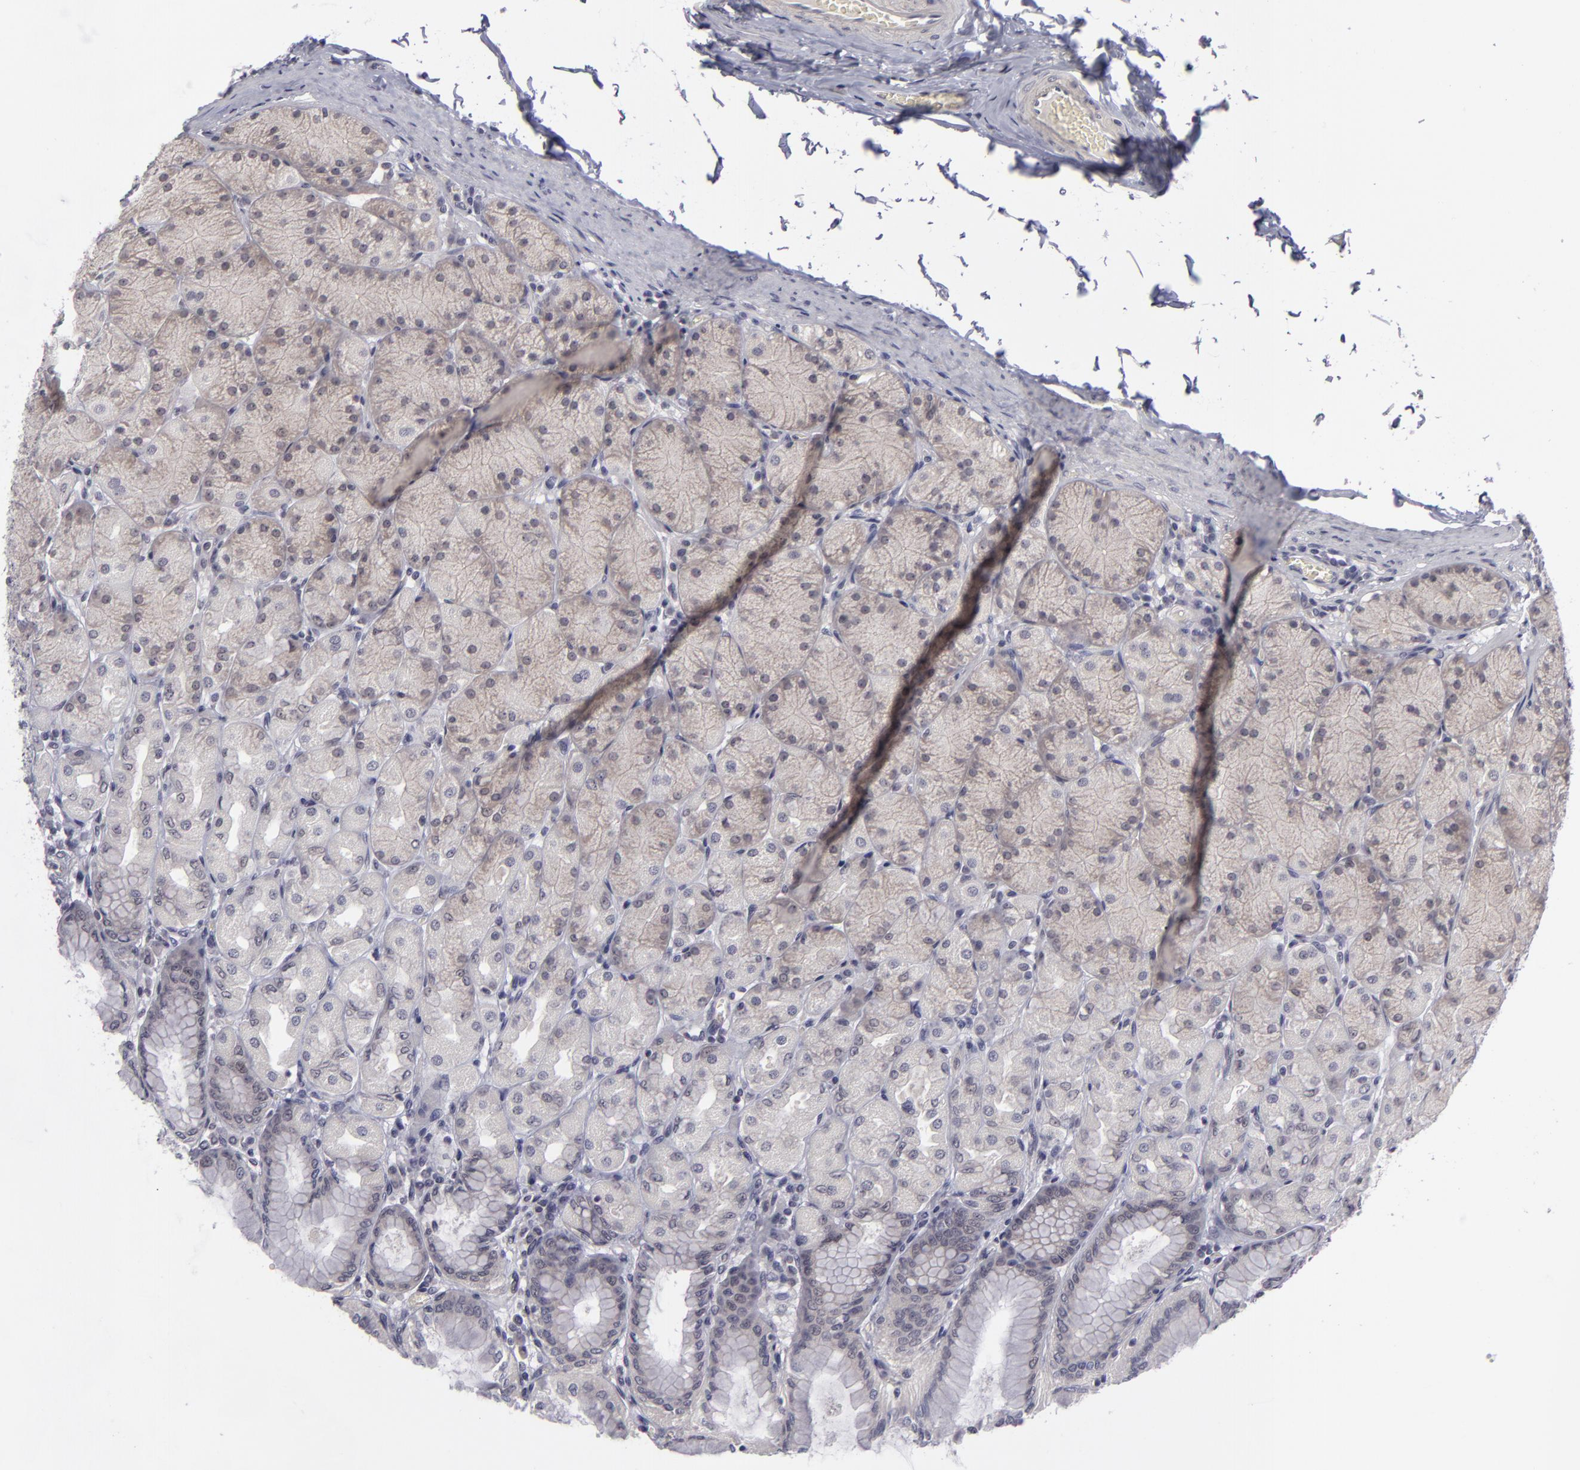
{"staining": {"intensity": "weak", "quantity": "25%-75%", "location": "cytoplasmic/membranous"}, "tissue": "stomach", "cell_type": "Glandular cells", "image_type": "normal", "snomed": [{"axis": "morphology", "description": "Normal tissue, NOS"}, {"axis": "topography", "description": "Stomach, upper"}], "caption": "Protein expression analysis of benign human stomach reveals weak cytoplasmic/membranous staining in approximately 25%-75% of glandular cells.", "gene": "DLG3", "patient": {"sex": "female", "age": 56}}